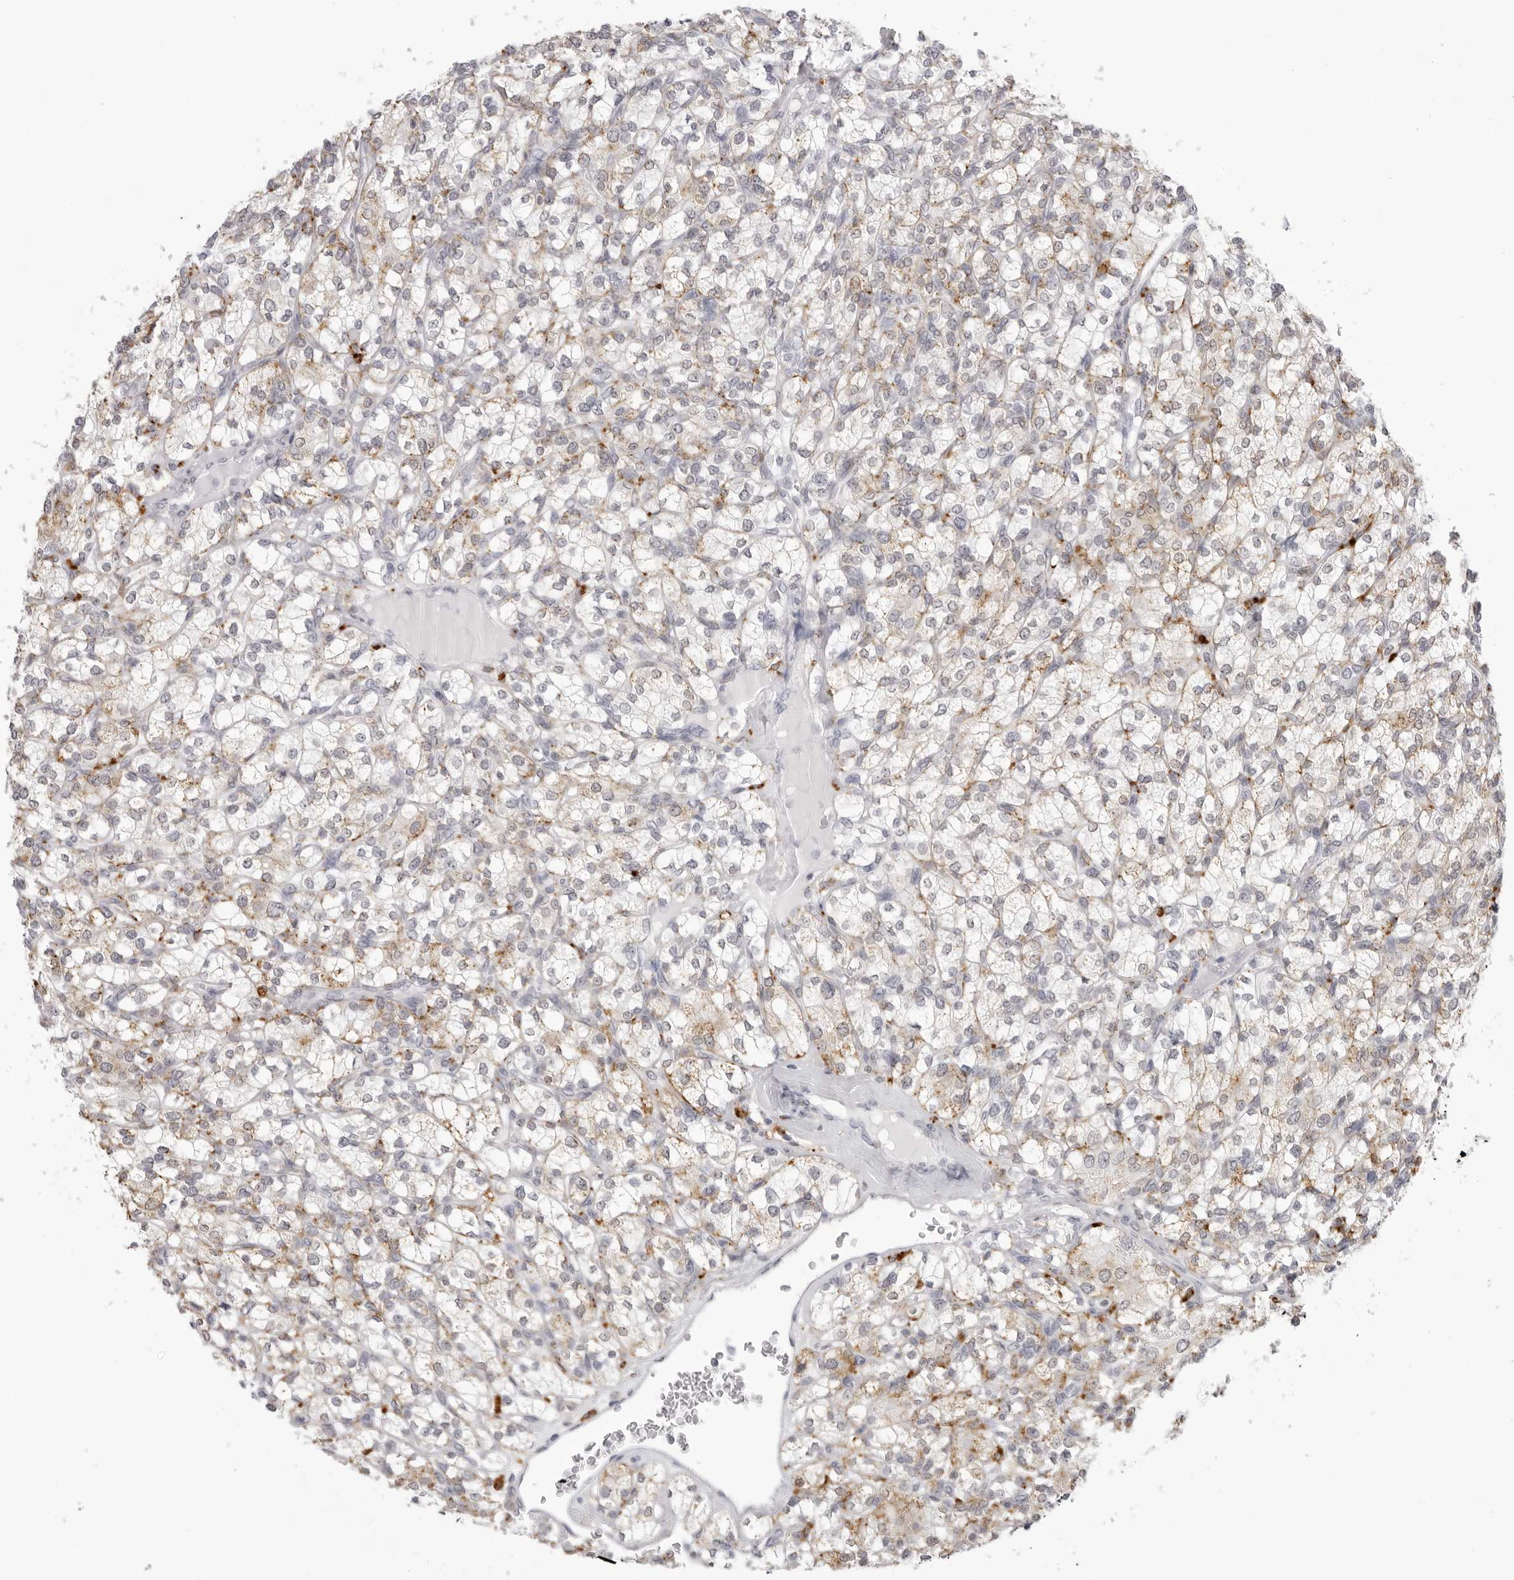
{"staining": {"intensity": "weak", "quantity": "25%-75%", "location": "cytoplasmic/membranous"}, "tissue": "renal cancer", "cell_type": "Tumor cells", "image_type": "cancer", "snomed": [{"axis": "morphology", "description": "Adenocarcinoma, NOS"}, {"axis": "topography", "description": "Kidney"}], "caption": "This photomicrograph exhibits immunohistochemistry (IHC) staining of renal cancer, with low weak cytoplasmic/membranous expression in approximately 25%-75% of tumor cells.", "gene": "IL25", "patient": {"sex": "male", "age": 77}}